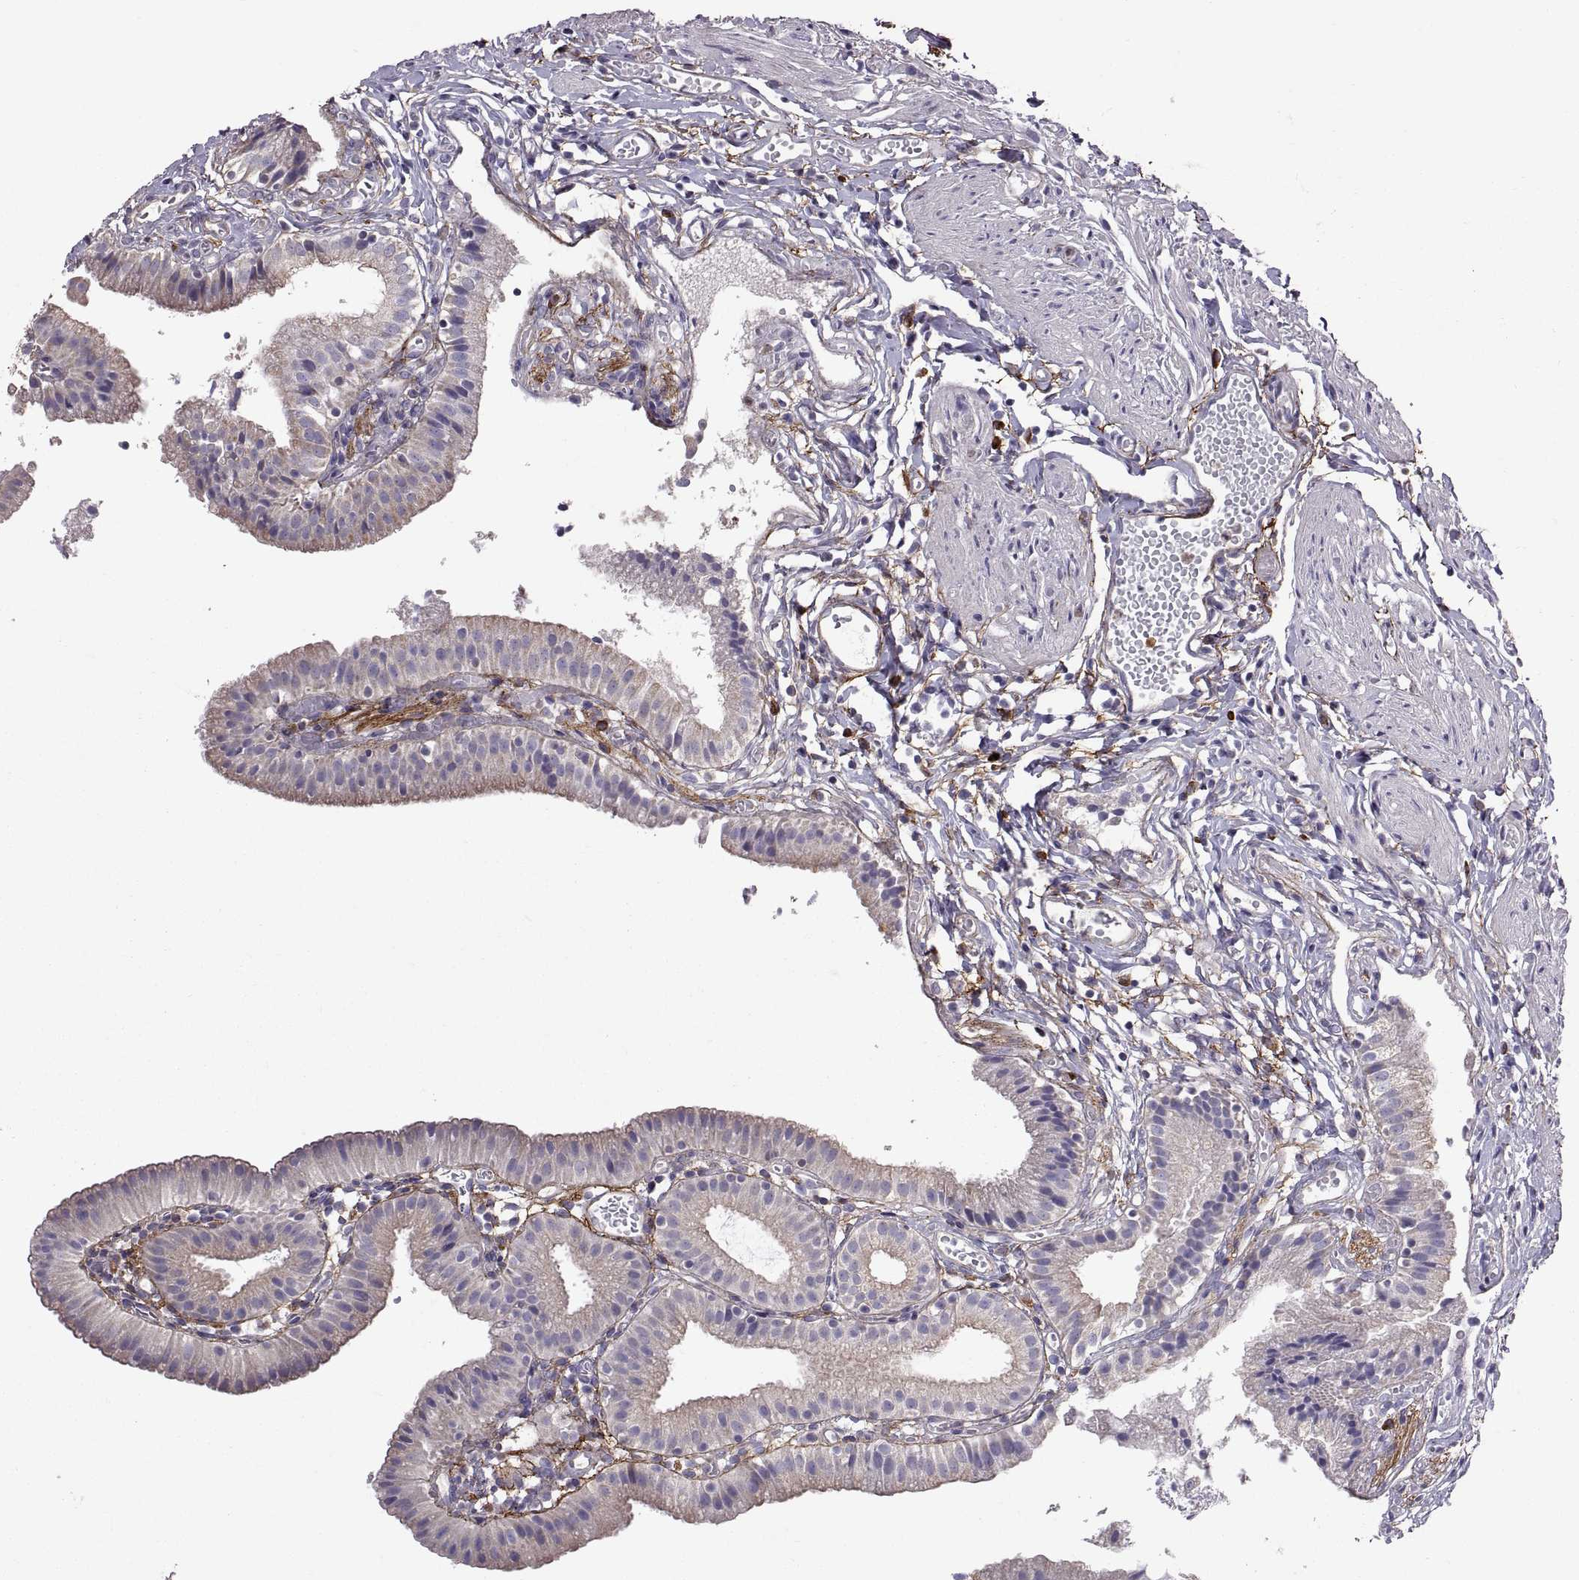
{"staining": {"intensity": "negative", "quantity": "none", "location": "none"}, "tissue": "gallbladder", "cell_type": "Glandular cells", "image_type": "normal", "snomed": [{"axis": "morphology", "description": "Normal tissue, NOS"}, {"axis": "topography", "description": "Gallbladder"}], "caption": "Glandular cells show no significant protein positivity in benign gallbladder. (DAB (3,3'-diaminobenzidine) IHC with hematoxylin counter stain).", "gene": "EMILIN2", "patient": {"sex": "female", "age": 47}}